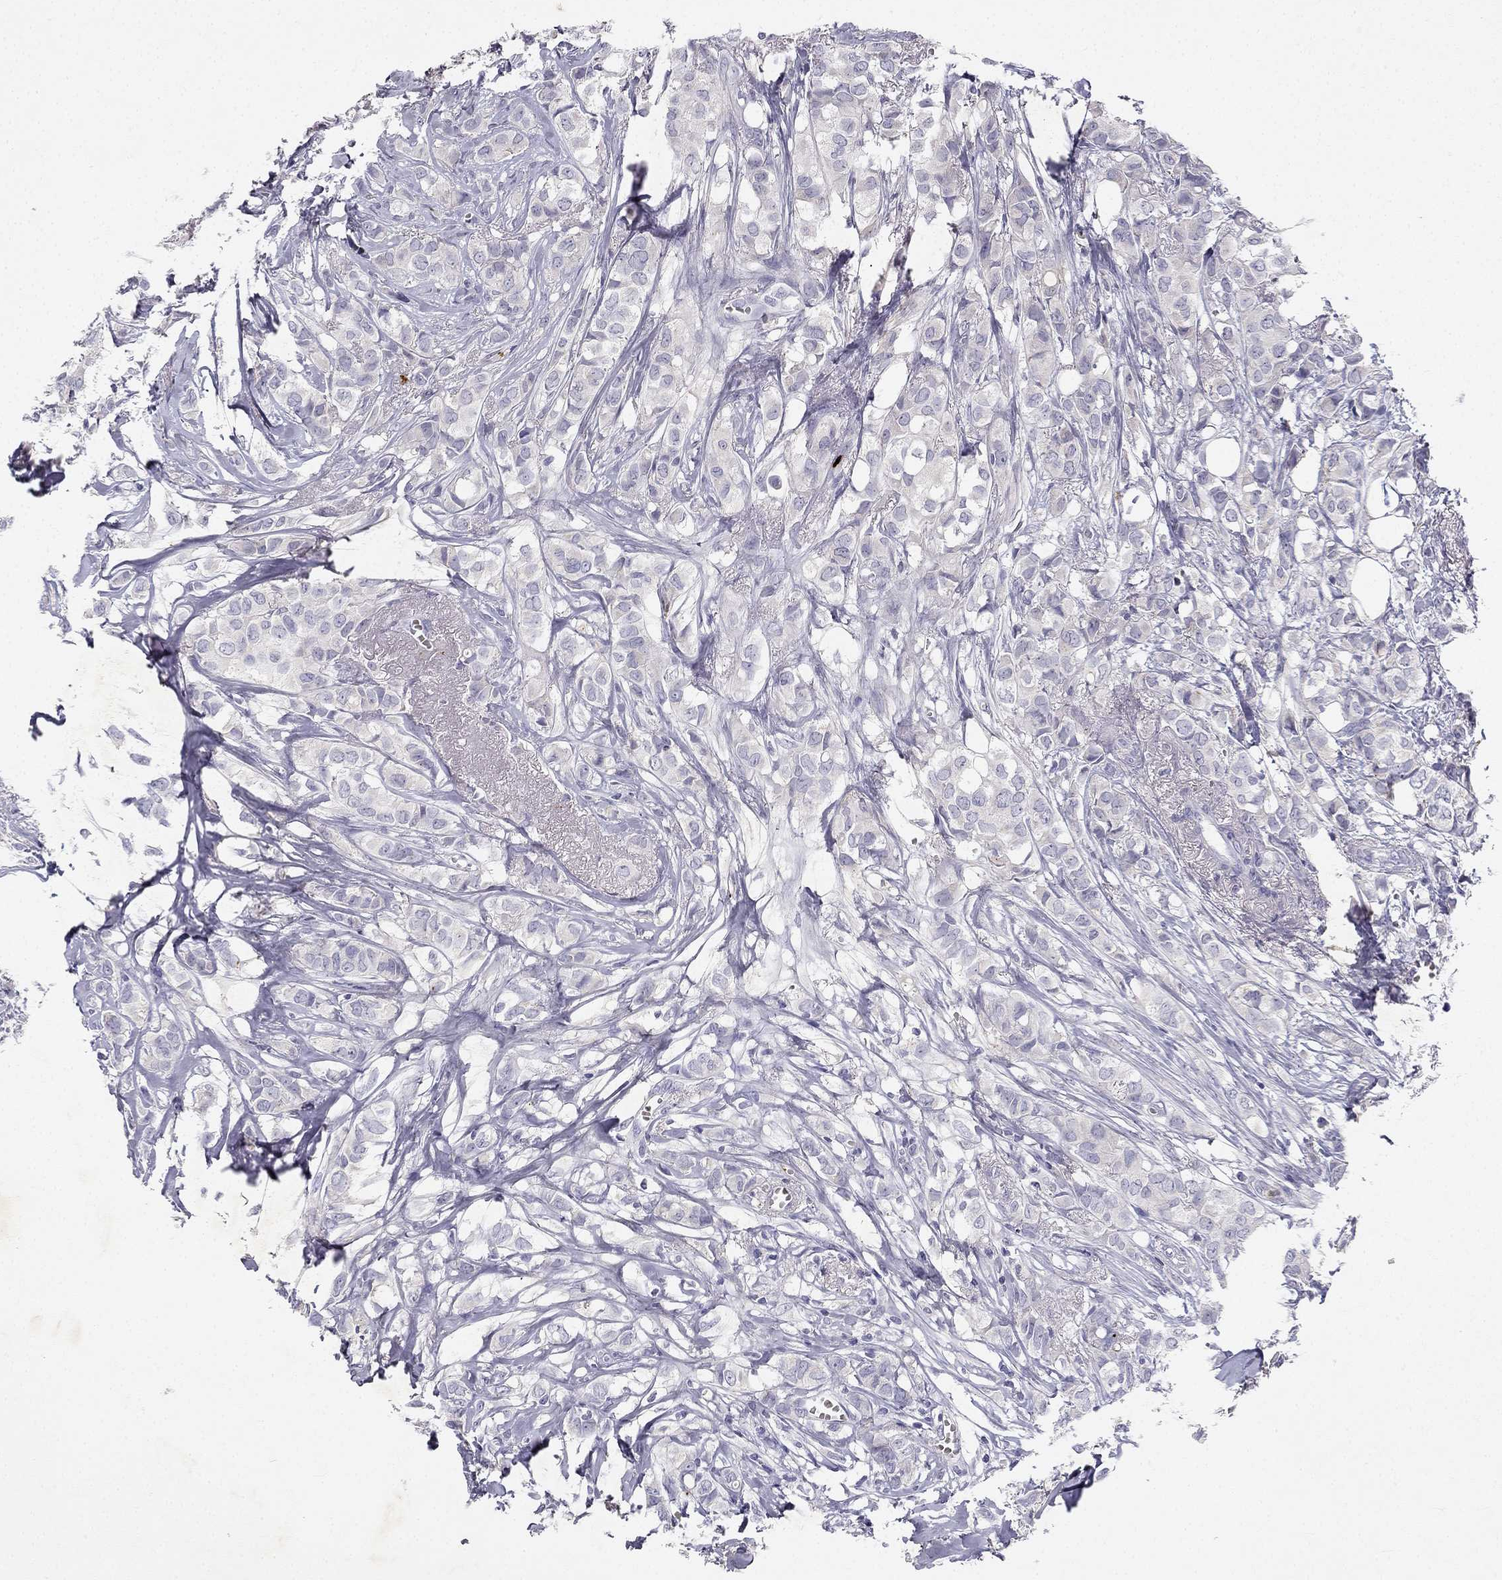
{"staining": {"intensity": "negative", "quantity": "none", "location": "none"}, "tissue": "breast cancer", "cell_type": "Tumor cells", "image_type": "cancer", "snomed": [{"axis": "morphology", "description": "Duct carcinoma"}, {"axis": "topography", "description": "Breast"}], "caption": "There is no significant expression in tumor cells of breast cancer.", "gene": "SLC6A4", "patient": {"sex": "female", "age": 85}}